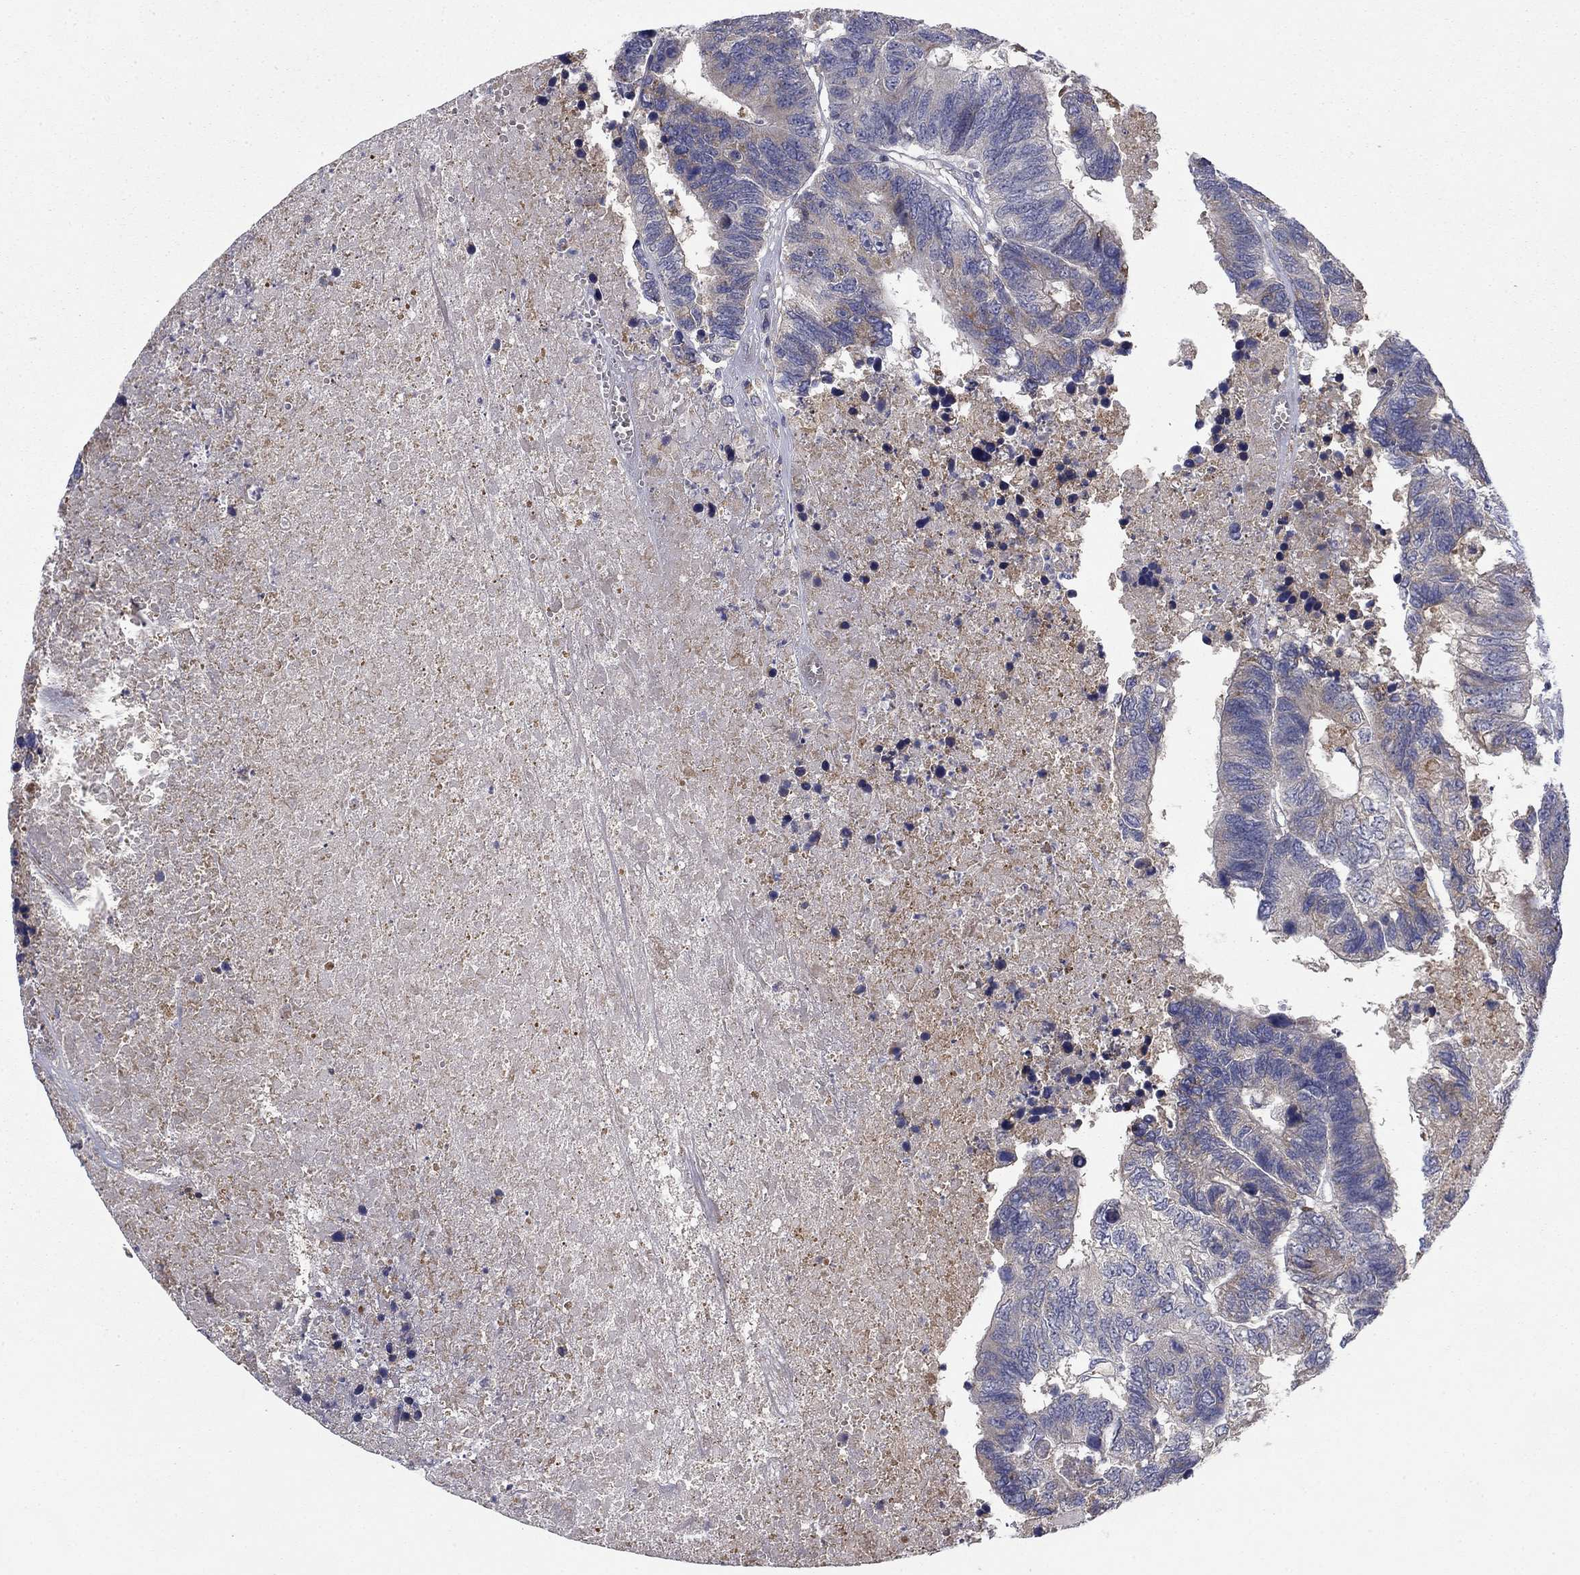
{"staining": {"intensity": "negative", "quantity": "none", "location": "none"}, "tissue": "colorectal cancer", "cell_type": "Tumor cells", "image_type": "cancer", "snomed": [{"axis": "morphology", "description": "Adenocarcinoma, NOS"}, {"axis": "topography", "description": "Colon"}], "caption": "Colorectal cancer (adenocarcinoma) was stained to show a protein in brown. There is no significant positivity in tumor cells. (Stains: DAB (3,3'-diaminobenzidine) immunohistochemistry with hematoxylin counter stain, Microscopy: brightfield microscopy at high magnification).", "gene": "MMAA", "patient": {"sex": "female", "age": 48}}